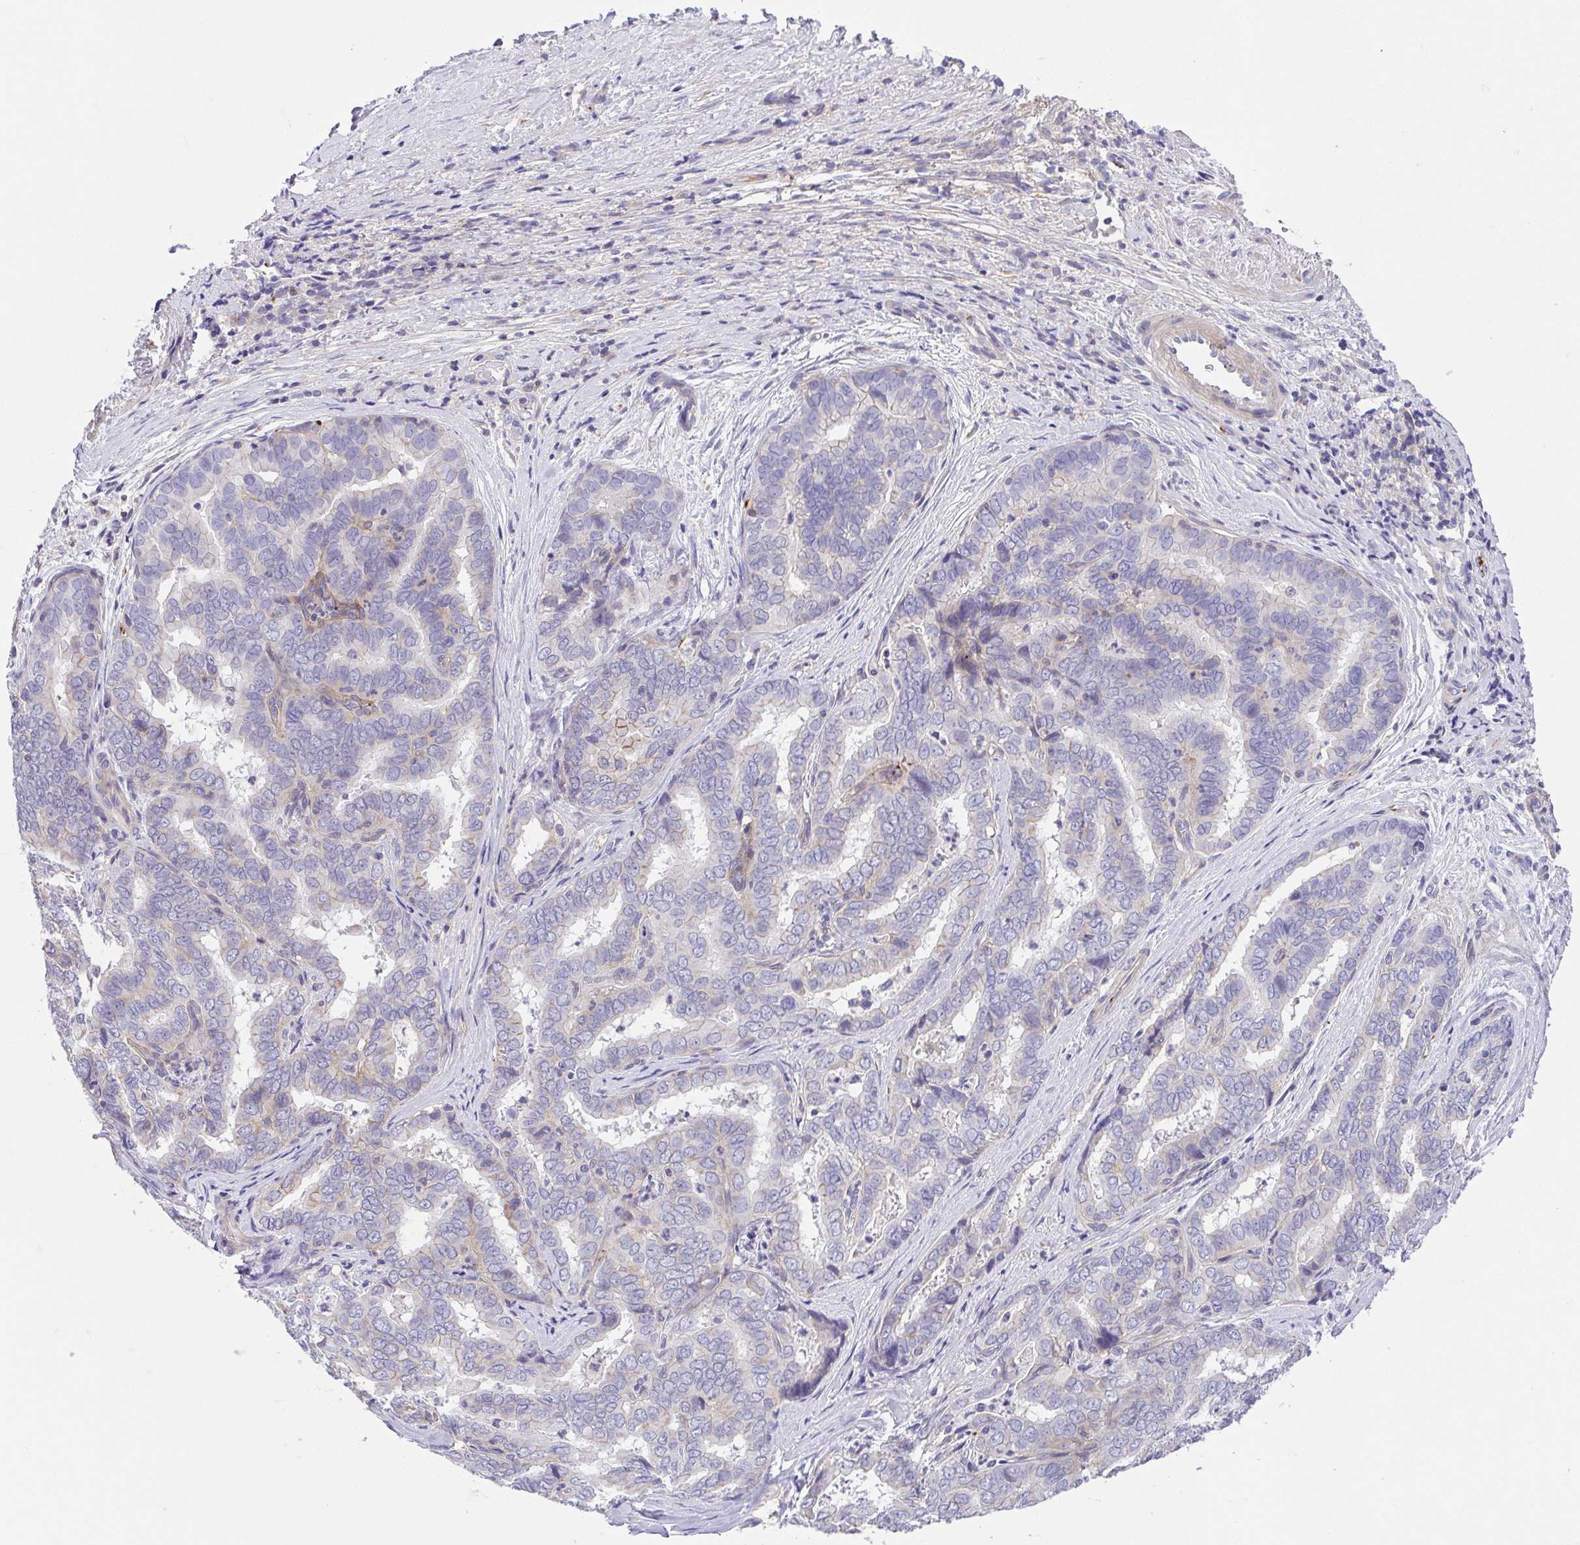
{"staining": {"intensity": "negative", "quantity": "none", "location": "none"}, "tissue": "liver cancer", "cell_type": "Tumor cells", "image_type": "cancer", "snomed": [{"axis": "morphology", "description": "Cholangiocarcinoma"}, {"axis": "topography", "description": "Liver"}], "caption": "There is no significant positivity in tumor cells of liver cancer.", "gene": "PRR14L", "patient": {"sex": "female", "age": 64}}